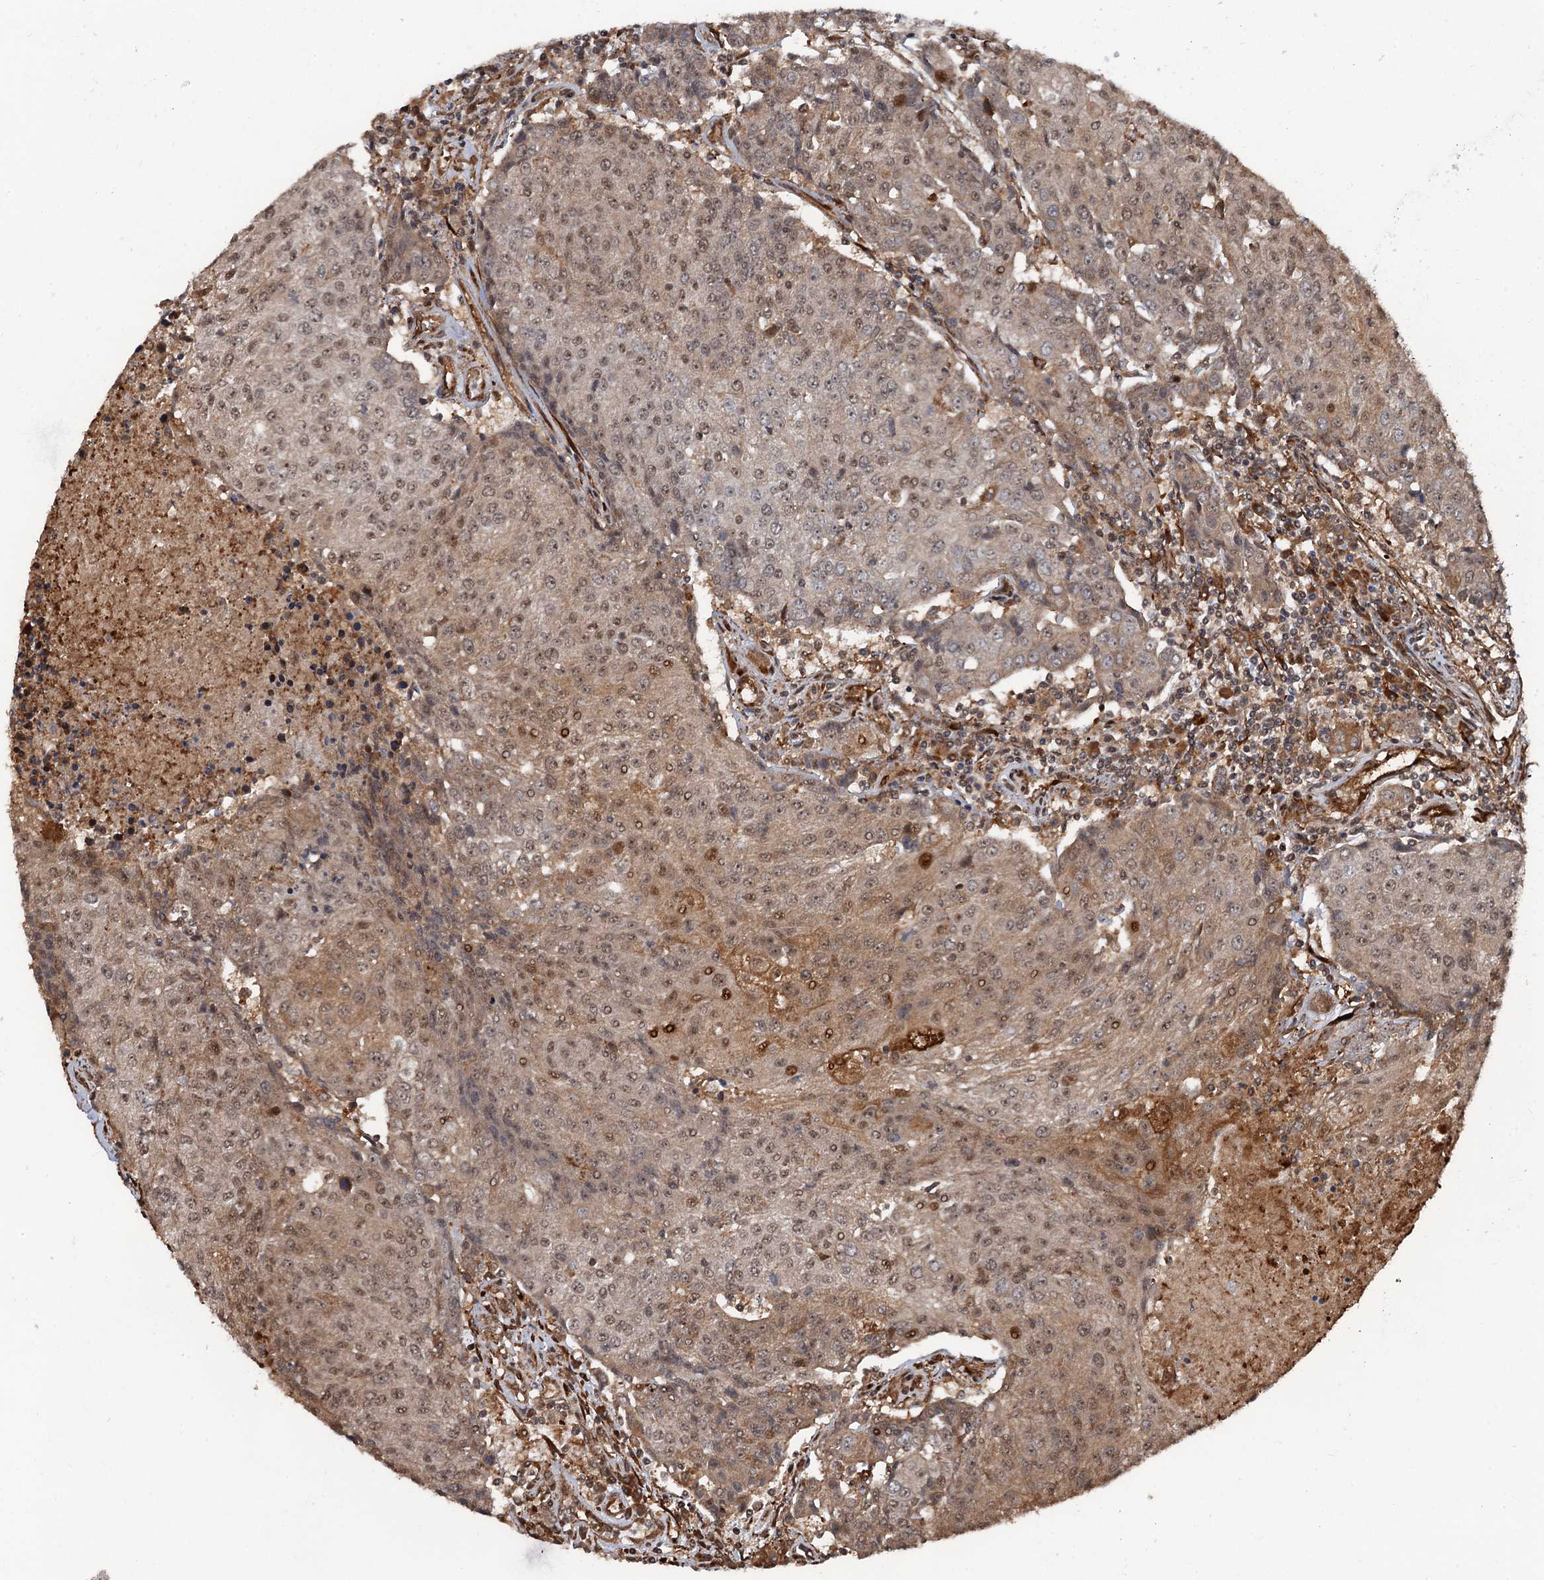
{"staining": {"intensity": "moderate", "quantity": ">75%", "location": "cytoplasmic/membranous,nuclear"}, "tissue": "urothelial cancer", "cell_type": "Tumor cells", "image_type": "cancer", "snomed": [{"axis": "morphology", "description": "Urothelial carcinoma, High grade"}, {"axis": "topography", "description": "Urinary bladder"}], "caption": "A high-resolution histopathology image shows IHC staining of urothelial cancer, which demonstrates moderate cytoplasmic/membranous and nuclear positivity in about >75% of tumor cells. (brown staining indicates protein expression, while blue staining denotes nuclei).", "gene": "SNRNP25", "patient": {"sex": "female", "age": 85}}